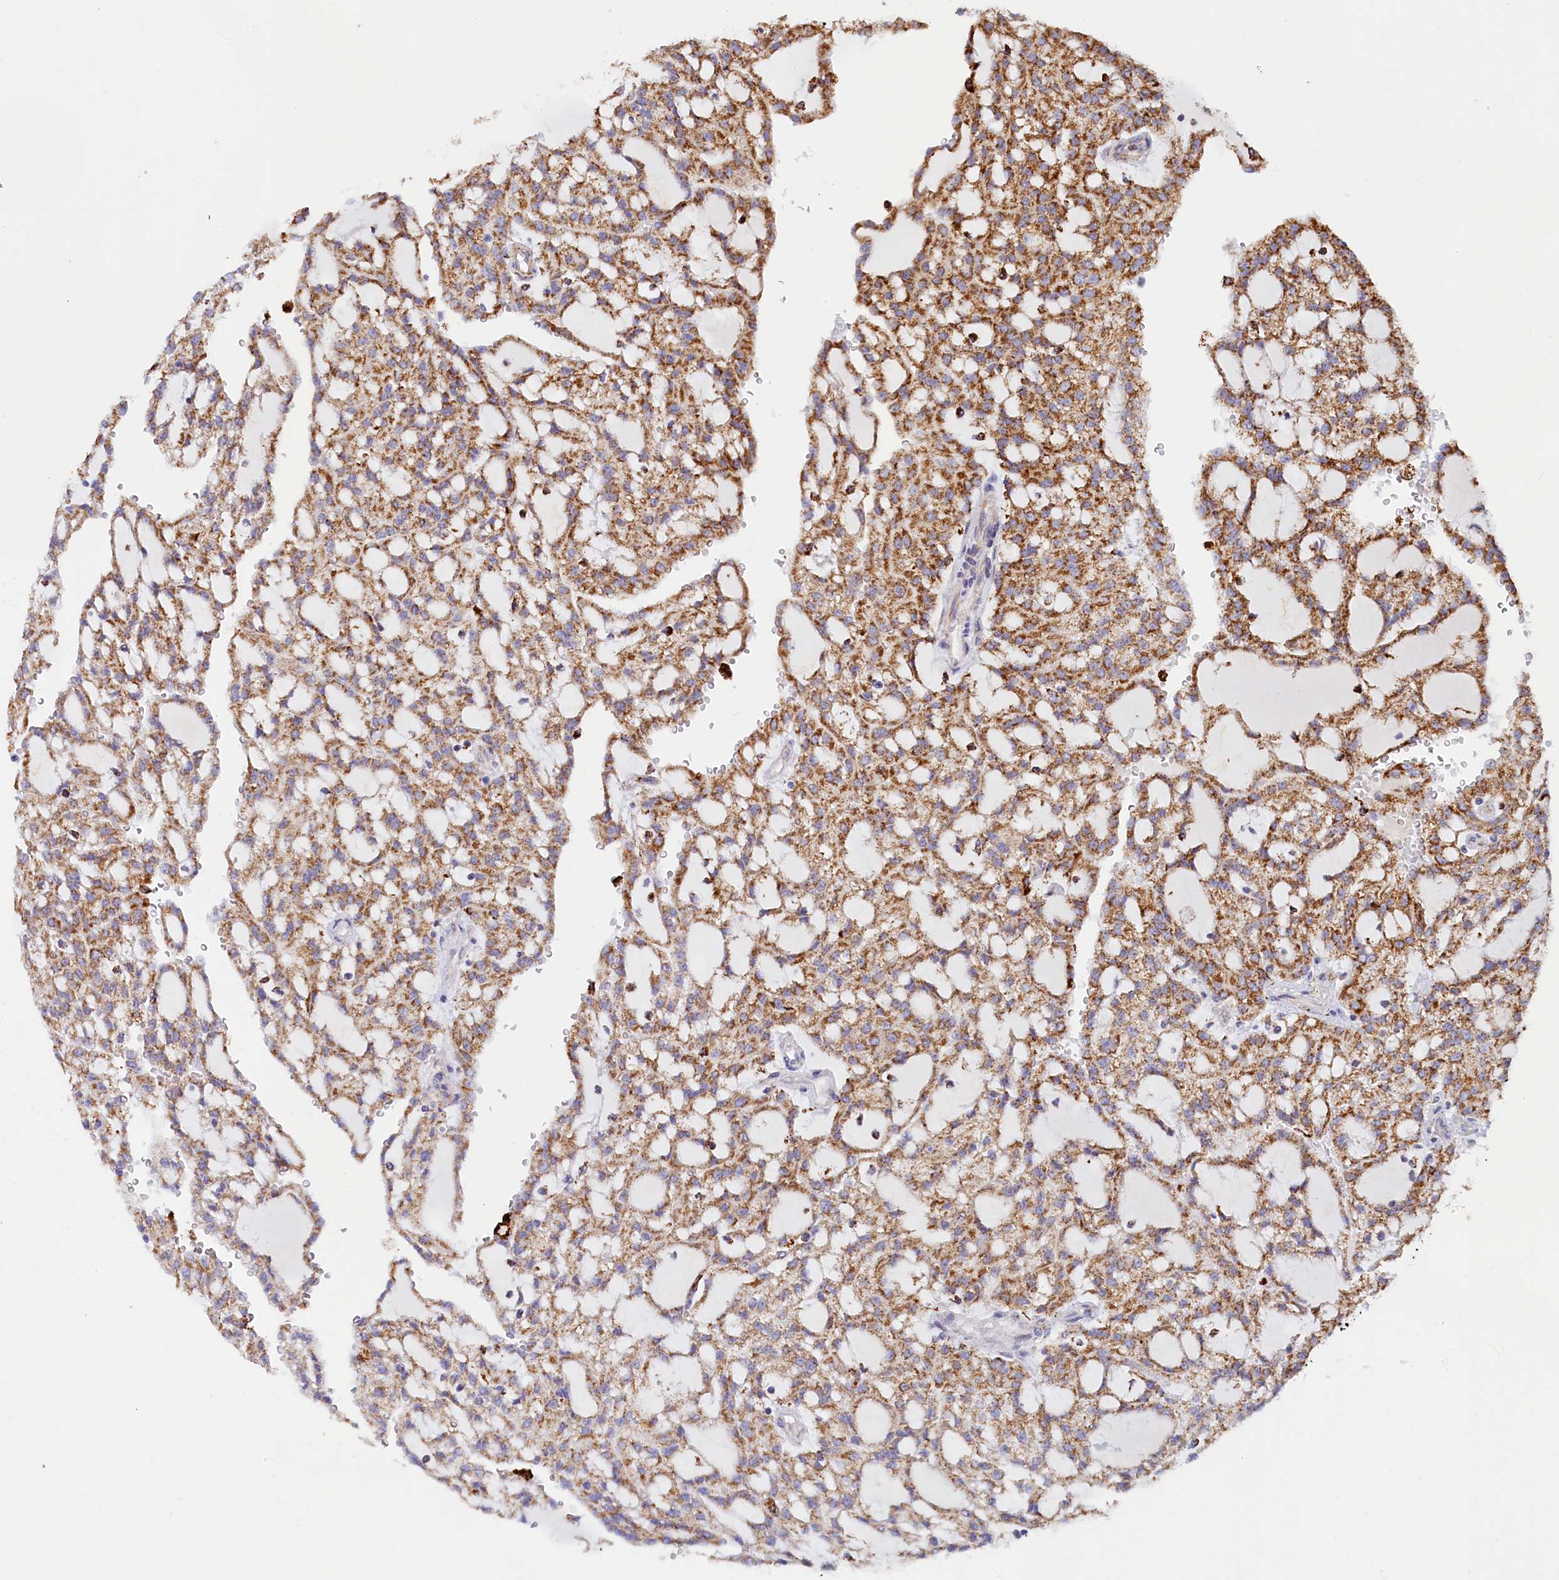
{"staining": {"intensity": "moderate", "quantity": ">75%", "location": "cytoplasmic/membranous"}, "tissue": "renal cancer", "cell_type": "Tumor cells", "image_type": "cancer", "snomed": [{"axis": "morphology", "description": "Adenocarcinoma, NOS"}, {"axis": "topography", "description": "Kidney"}], "caption": "Renal adenocarcinoma stained for a protein shows moderate cytoplasmic/membranous positivity in tumor cells. (Stains: DAB in brown, nuclei in blue, Microscopy: brightfield microscopy at high magnification).", "gene": "AKTIP", "patient": {"sex": "male", "age": 63}}